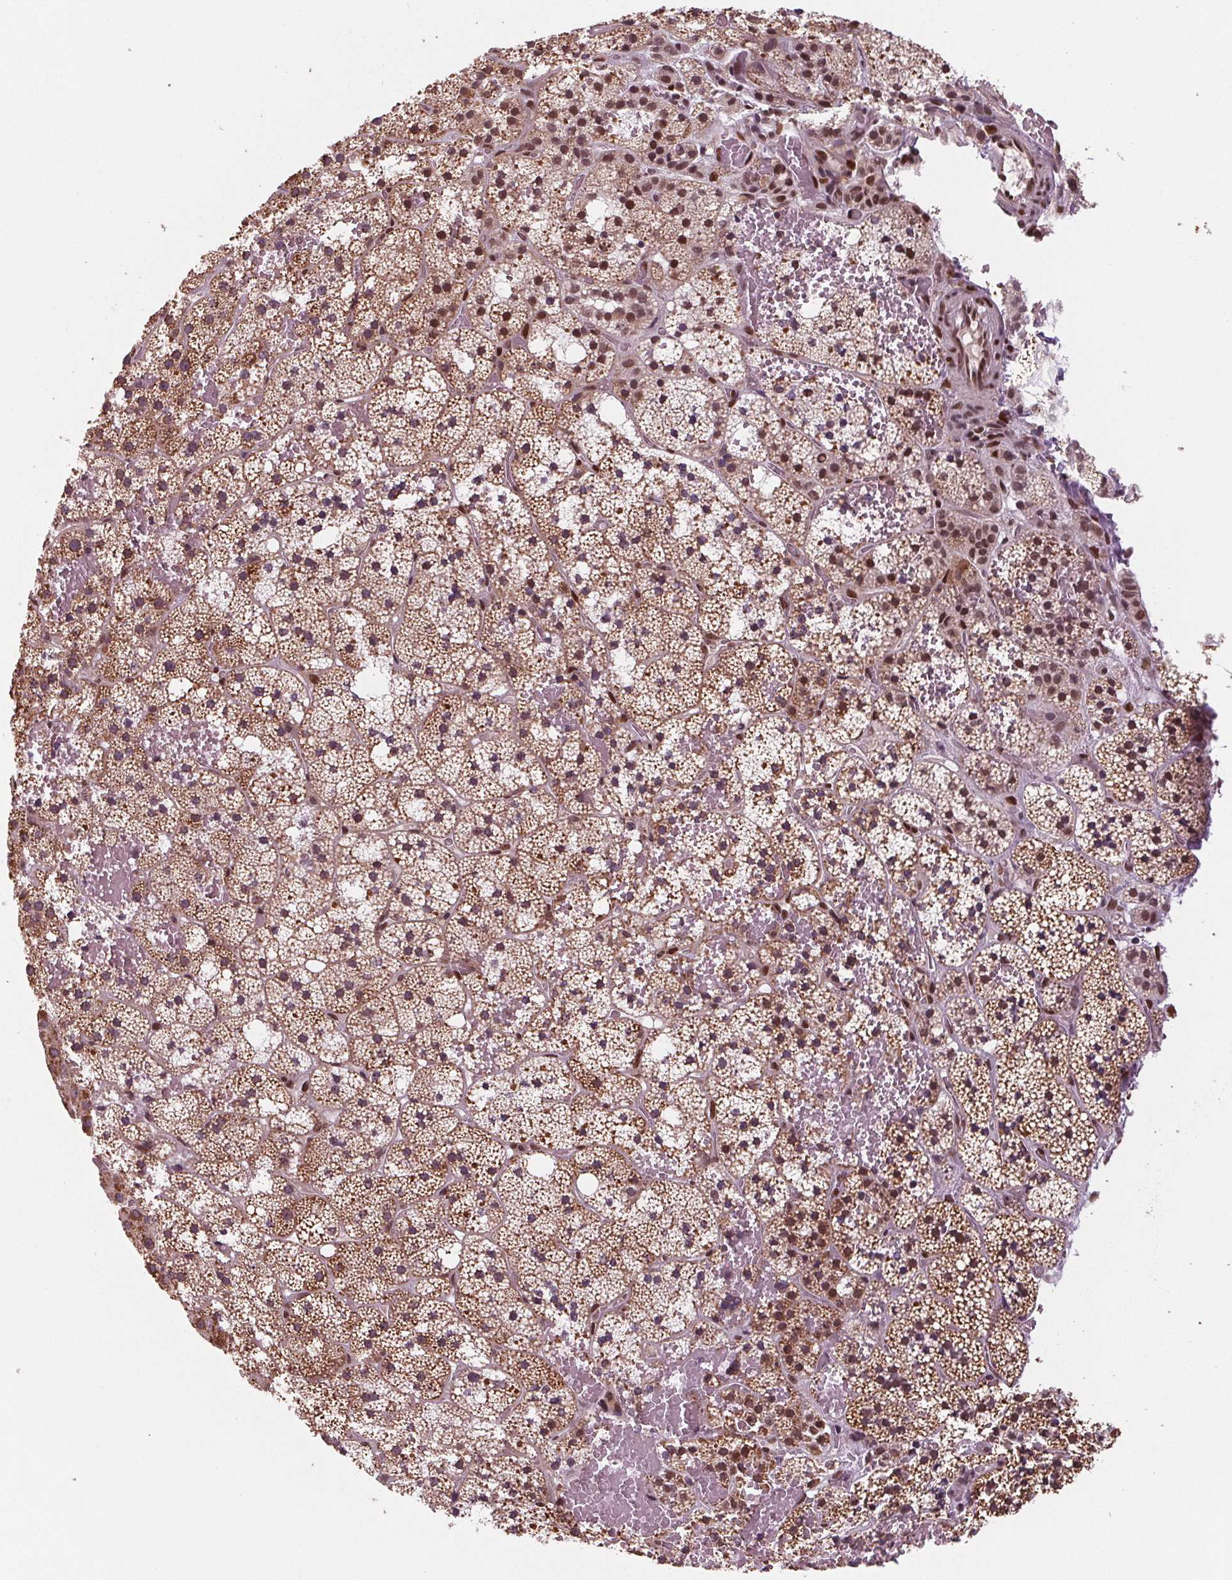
{"staining": {"intensity": "moderate", "quantity": ">75%", "location": "cytoplasmic/membranous"}, "tissue": "adrenal gland", "cell_type": "Glandular cells", "image_type": "normal", "snomed": [{"axis": "morphology", "description": "Normal tissue, NOS"}, {"axis": "topography", "description": "Adrenal gland"}], "caption": "Immunohistochemistry of unremarkable adrenal gland displays medium levels of moderate cytoplasmic/membranous staining in about >75% of glandular cells.", "gene": "STAT3", "patient": {"sex": "male", "age": 53}}